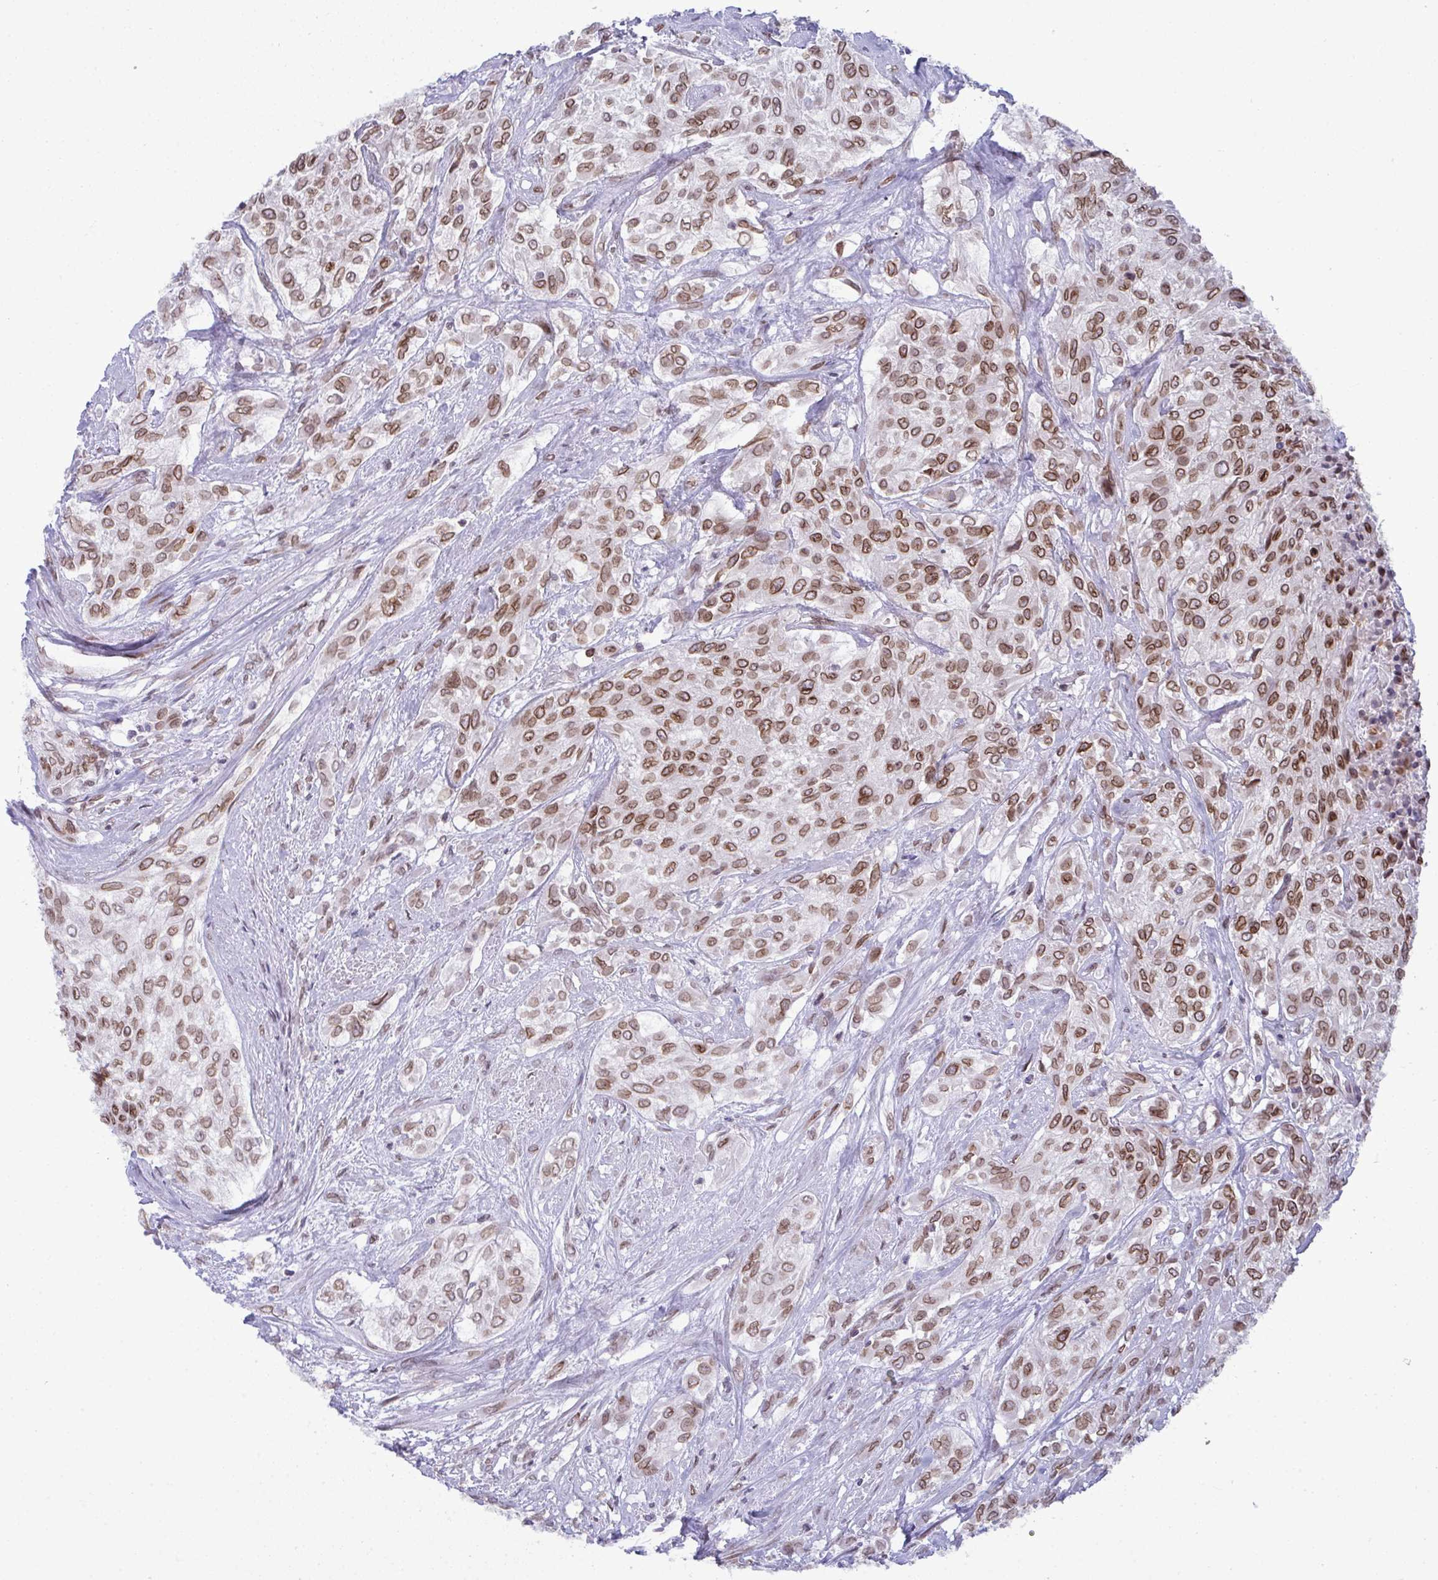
{"staining": {"intensity": "moderate", "quantity": ">75%", "location": "cytoplasmic/membranous,nuclear"}, "tissue": "urothelial cancer", "cell_type": "Tumor cells", "image_type": "cancer", "snomed": [{"axis": "morphology", "description": "Urothelial carcinoma, High grade"}, {"axis": "topography", "description": "Urinary bladder"}], "caption": "Human urothelial cancer stained with a brown dye reveals moderate cytoplasmic/membranous and nuclear positive expression in about >75% of tumor cells.", "gene": "RANBP2", "patient": {"sex": "male", "age": 57}}